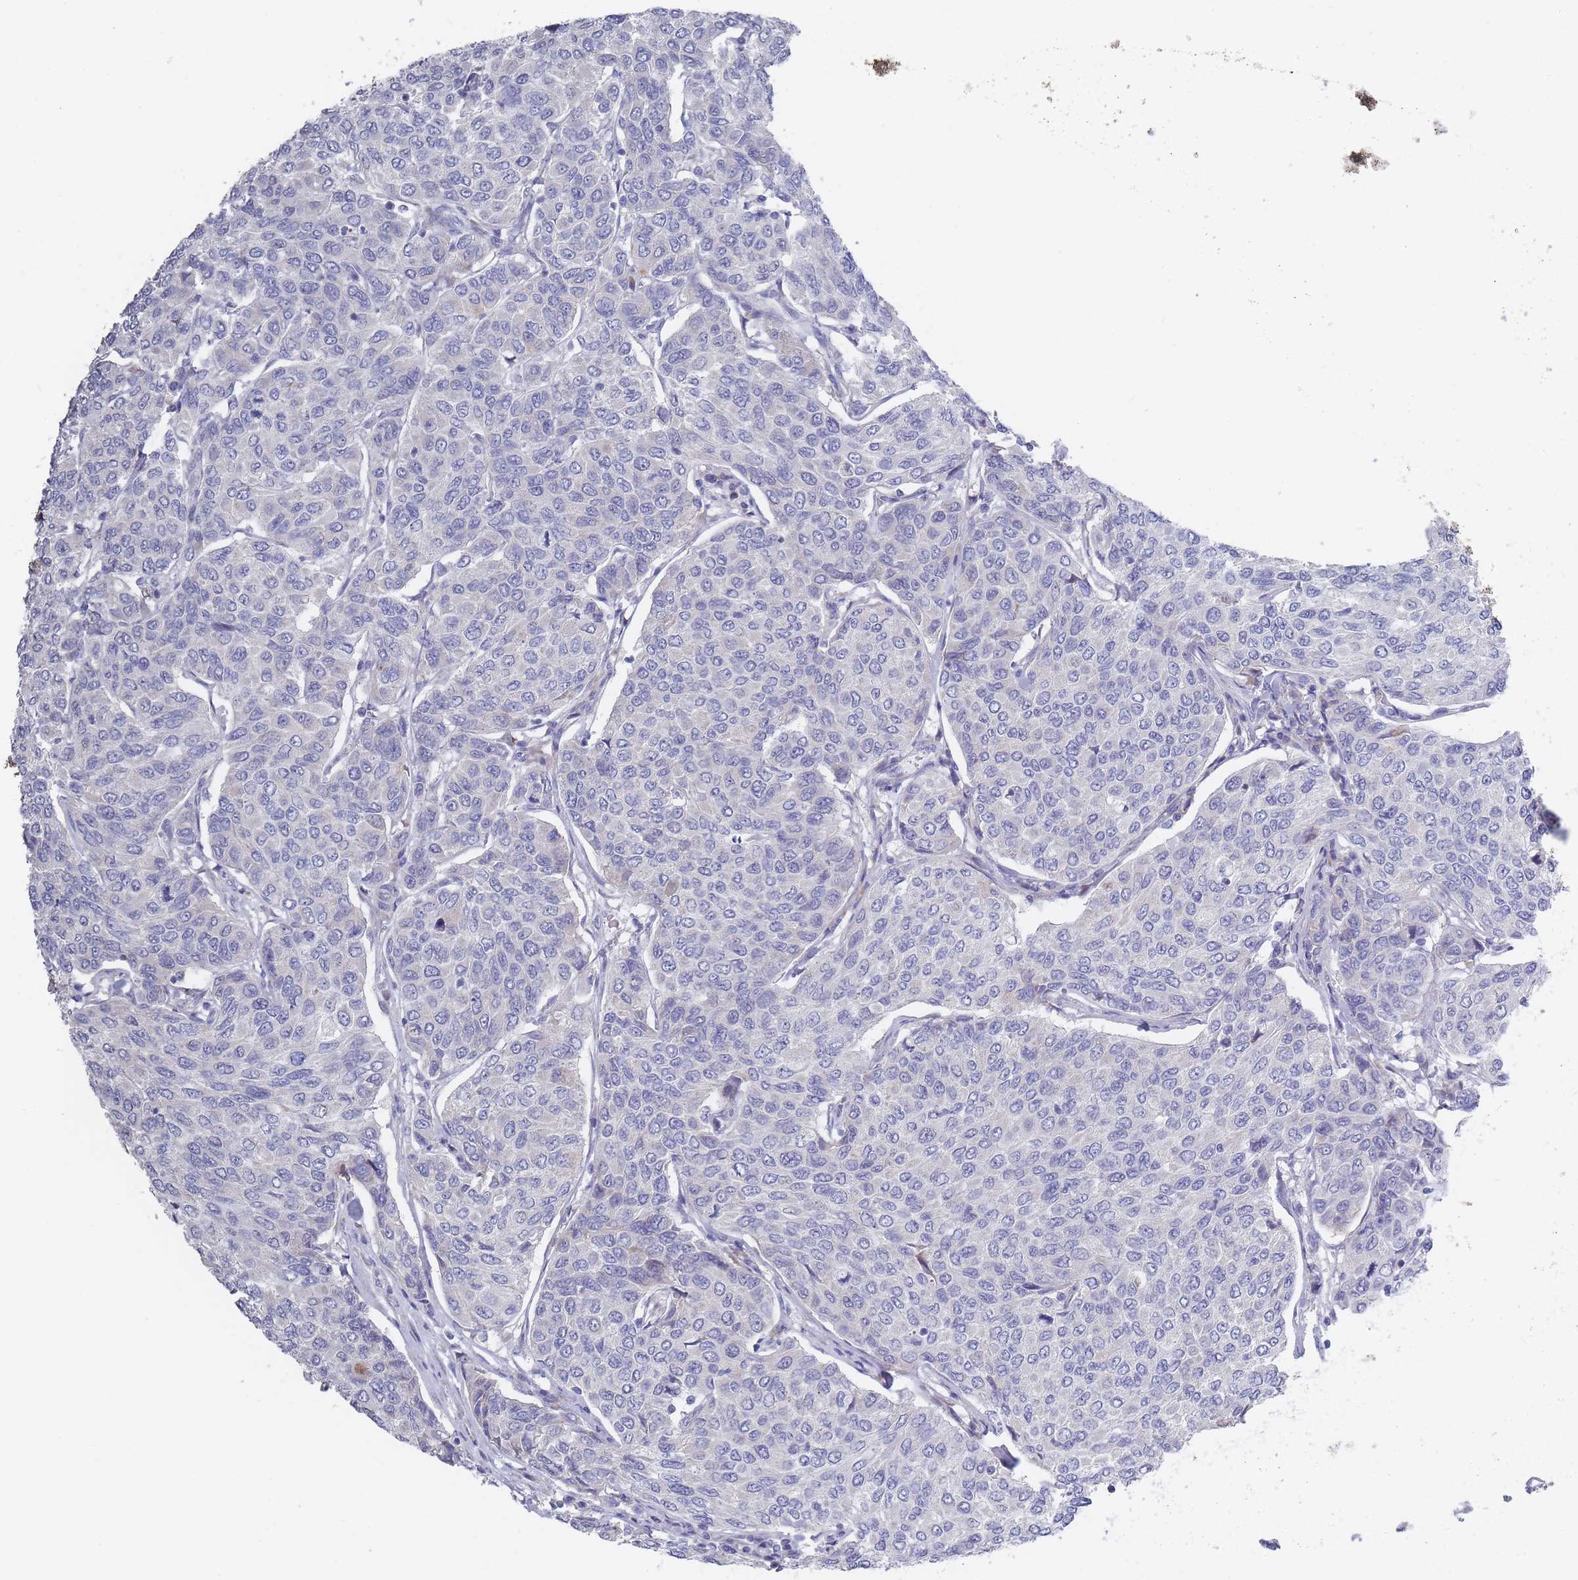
{"staining": {"intensity": "negative", "quantity": "none", "location": "none"}, "tissue": "breast cancer", "cell_type": "Tumor cells", "image_type": "cancer", "snomed": [{"axis": "morphology", "description": "Duct carcinoma"}, {"axis": "topography", "description": "Breast"}], "caption": "The histopathology image demonstrates no significant positivity in tumor cells of breast invasive ductal carcinoma.", "gene": "PIGU", "patient": {"sex": "female", "age": 55}}